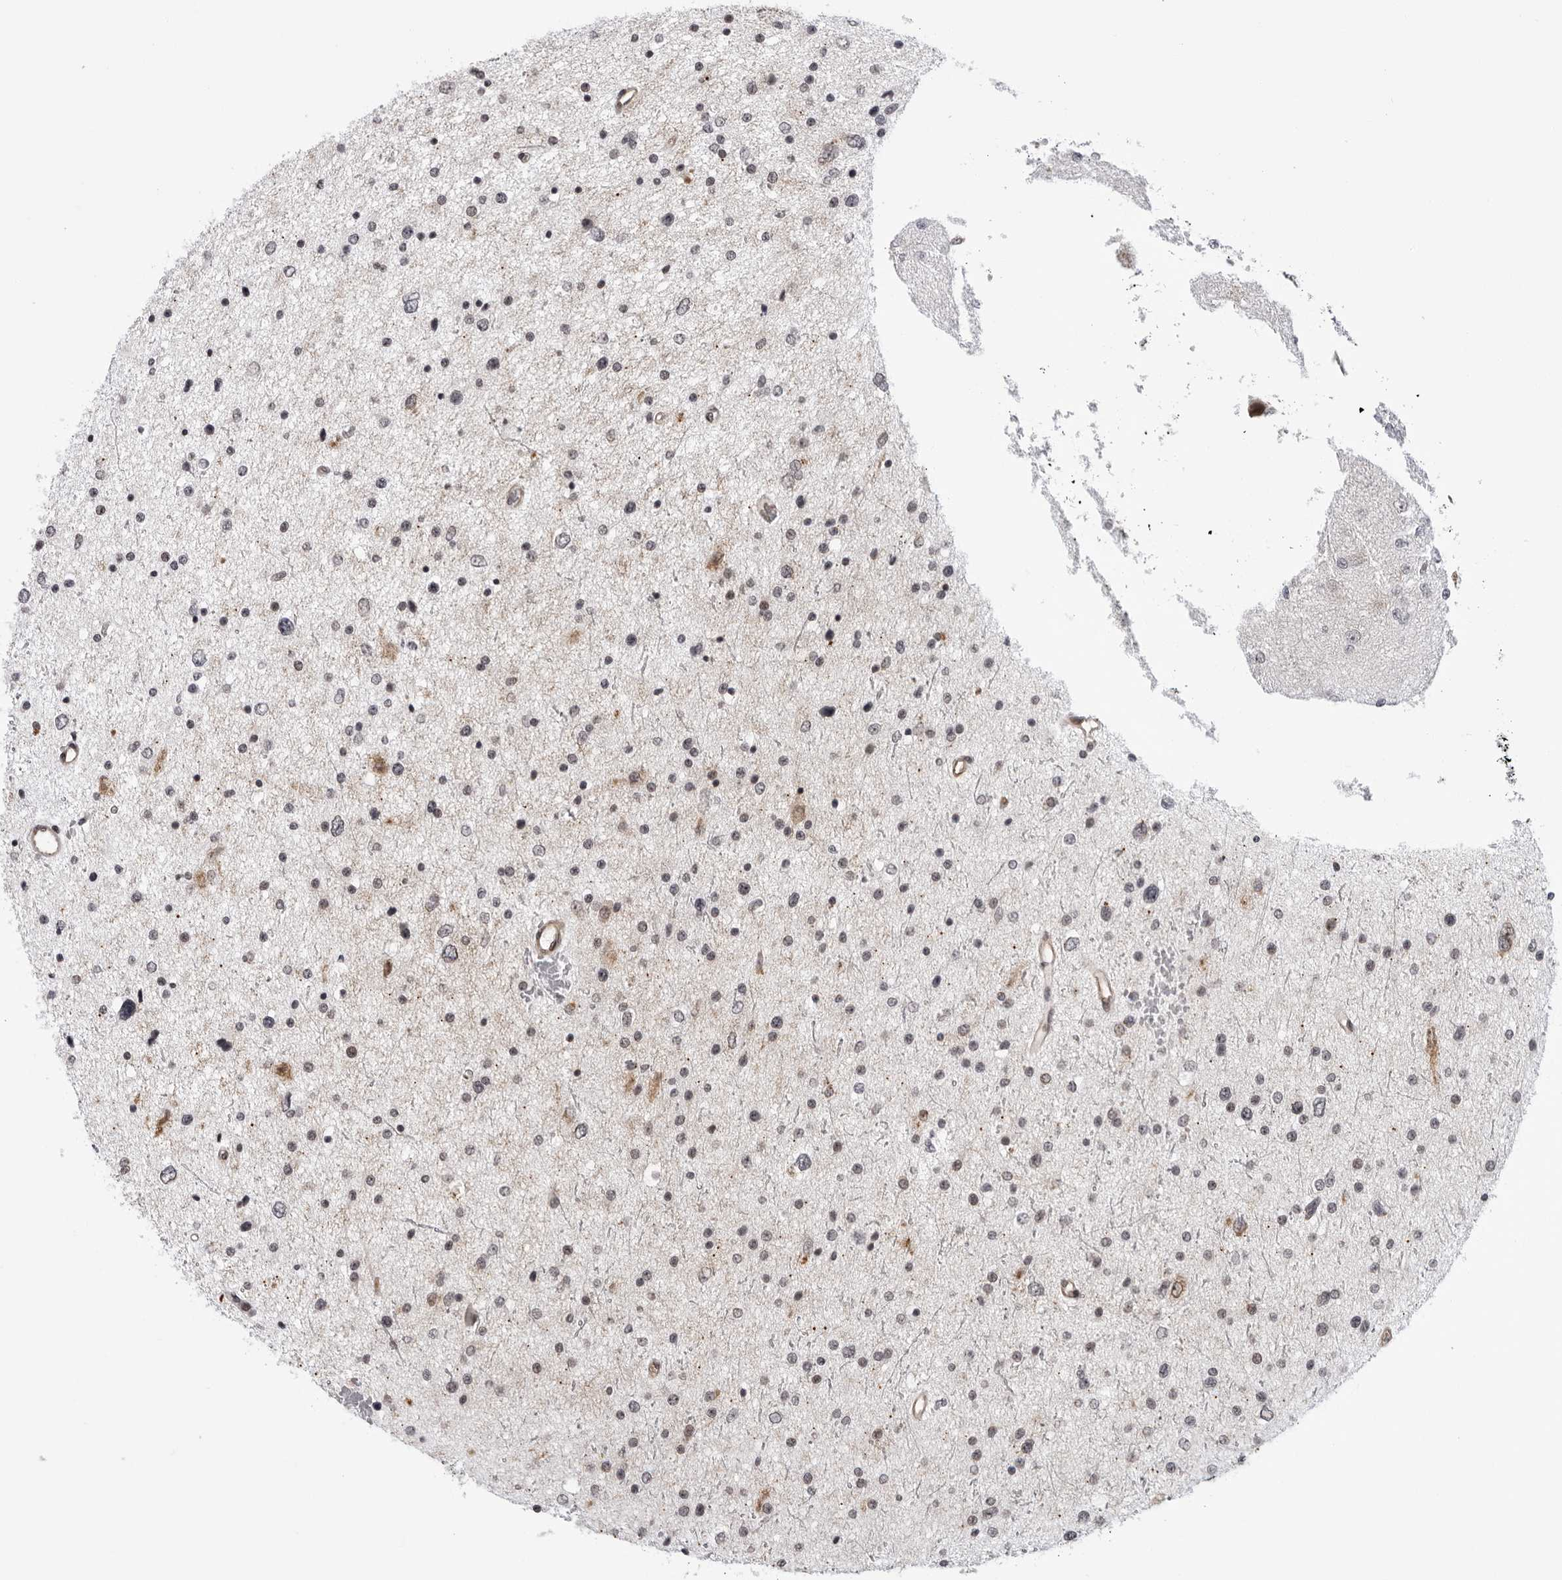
{"staining": {"intensity": "weak", "quantity": "25%-75%", "location": "nuclear"}, "tissue": "glioma", "cell_type": "Tumor cells", "image_type": "cancer", "snomed": [{"axis": "morphology", "description": "Glioma, malignant, Low grade"}, {"axis": "topography", "description": "Brain"}], "caption": "Immunohistochemical staining of malignant glioma (low-grade) demonstrates weak nuclear protein staining in approximately 25%-75% of tumor cells.", "gene": "GCSAML", "patient": {"sex": "female", "age": 37}}